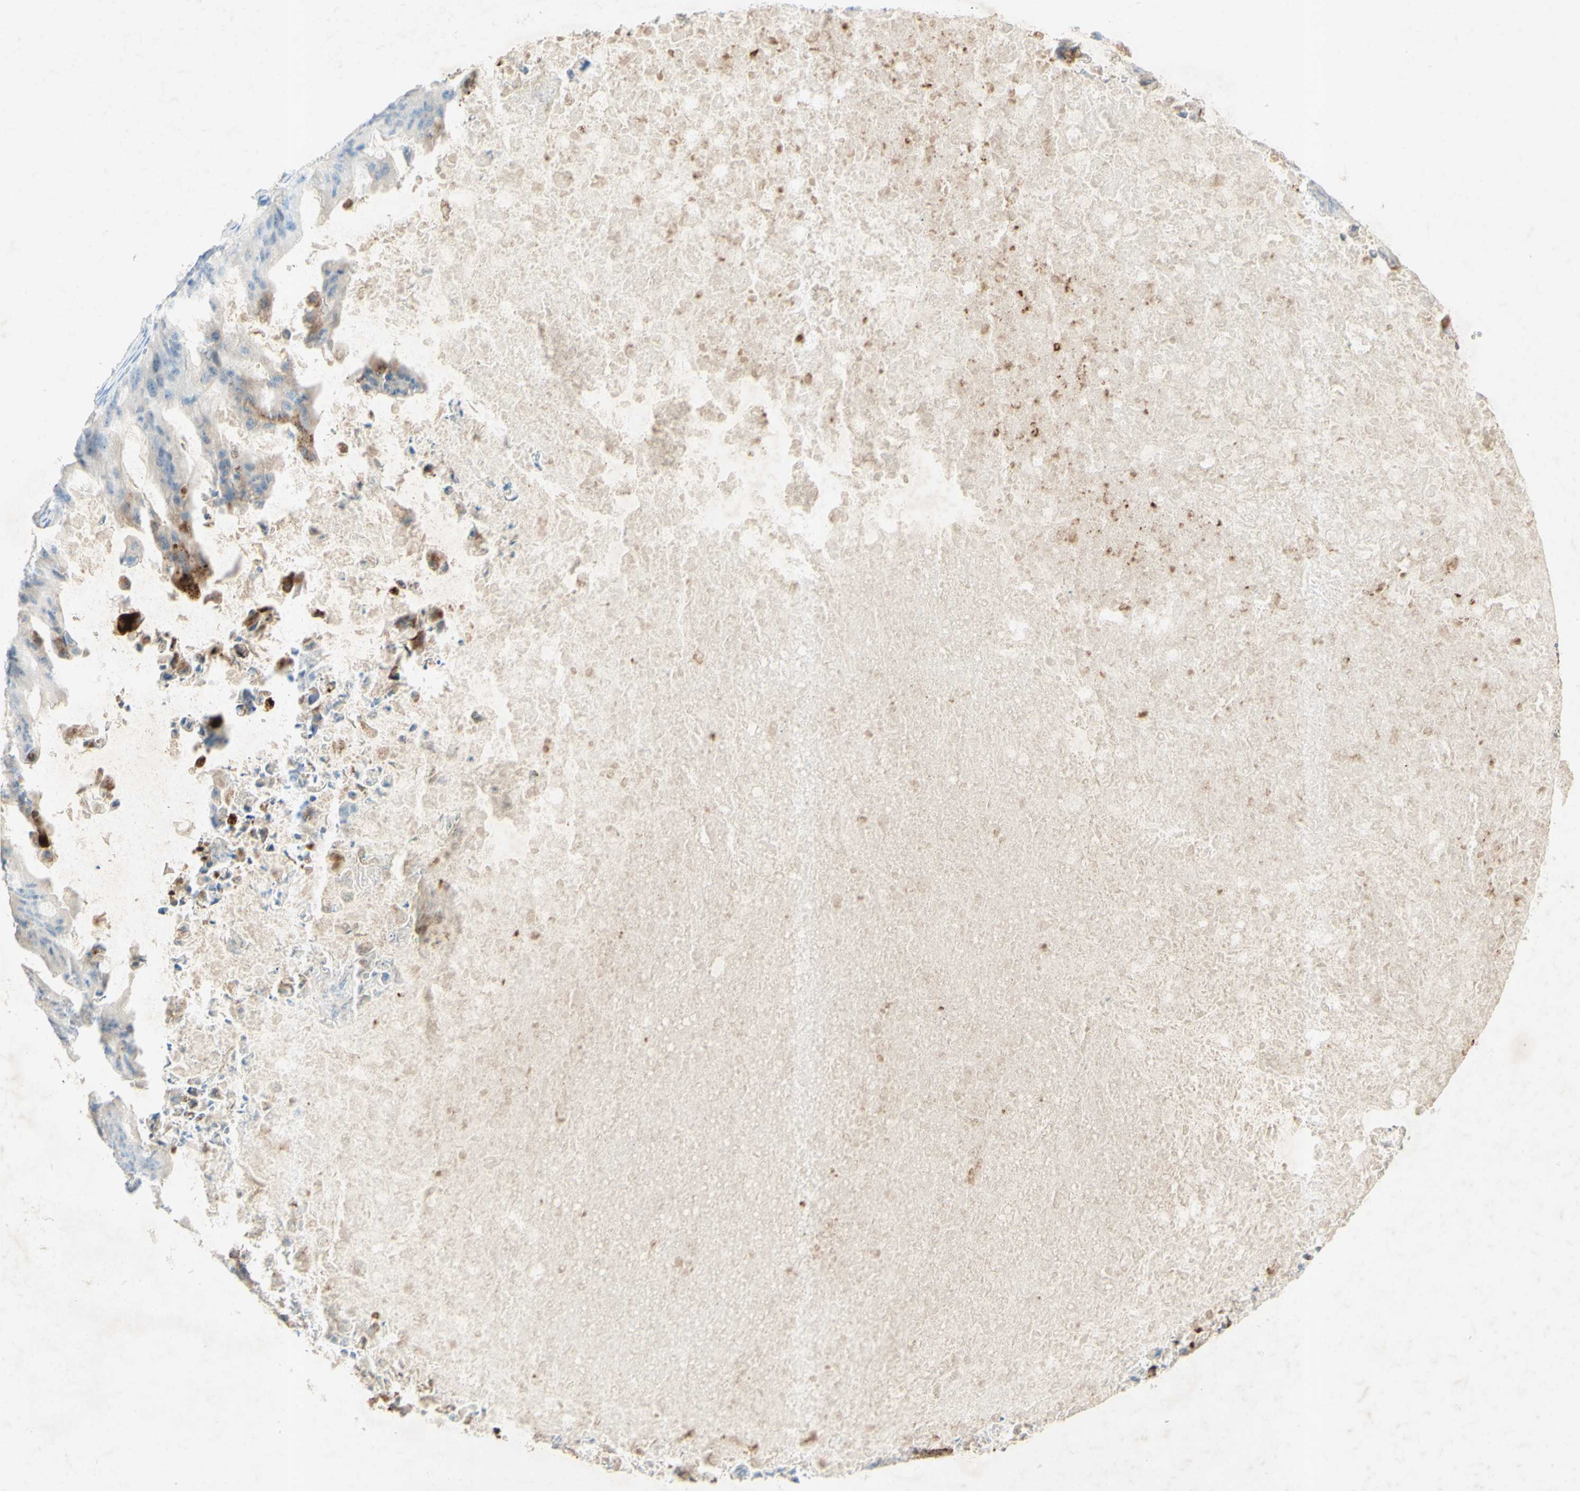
{"staining": {"intensity": "weak", "quantity": ">75%", "location": "cytoplasmic/membranous"}, "tissue": "ovarian cancer", "cell_type": "Tumor cells", "image_type": "cancer", "snomed": [{"axis": "morphology", "description": "Cystadenocarcinoma, mucinous, NOS"}, {"axis": "topography", "description": "Ovary"}], "caption": "Ovarian cancer stained for a protein reveals weak cytoplasmic/membranous positivity in tumor cells. (IHC, brightfield microscopy, high magnification).", "gene": "GDF15", "patient": {"sex": "female", "age": 37}}